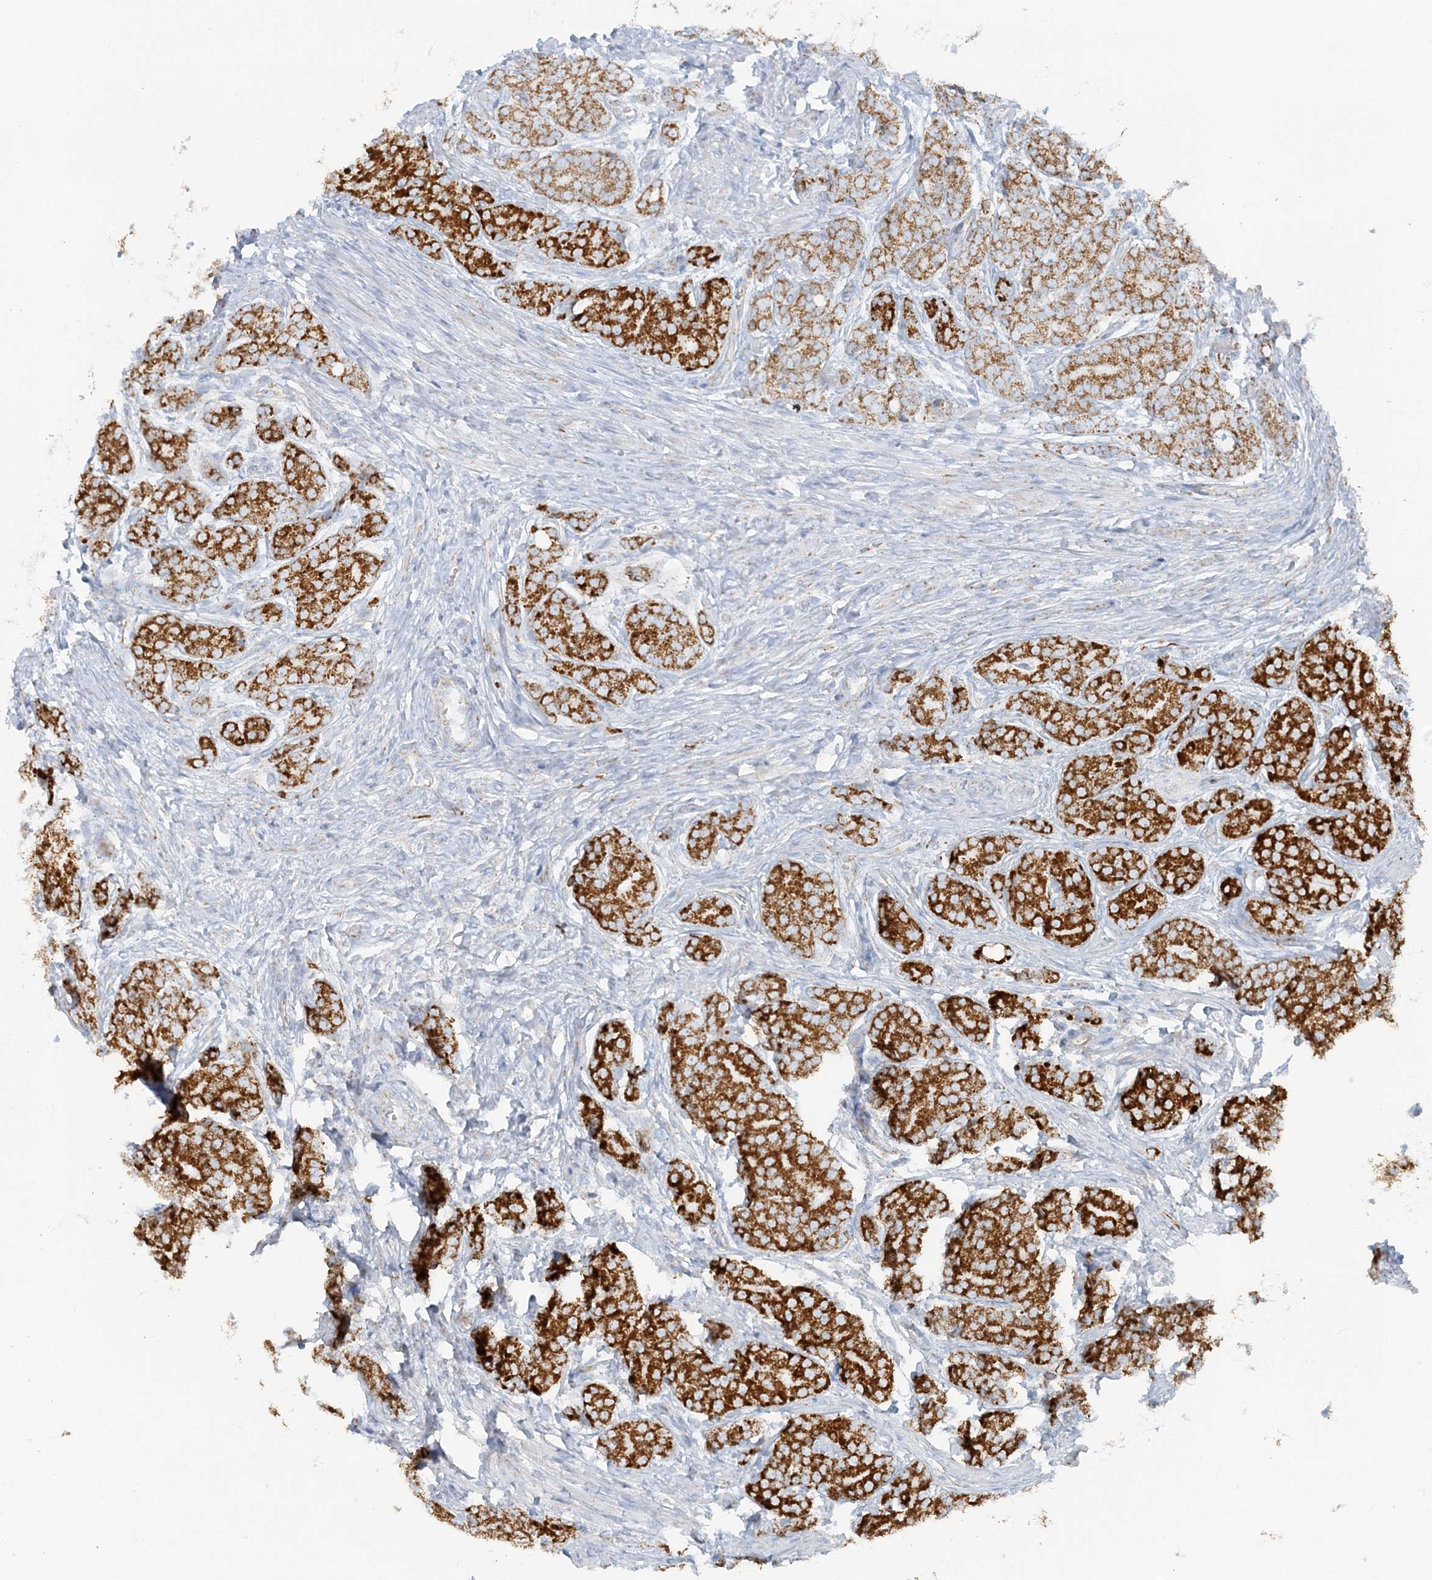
{"staining": {"intensity": "strong", "quantity": "25%-75%", "location": "cytoplasmic/membranous"}, "tissue": "prostate cancer", "cell_type": "Tumor cells", "image_type": "cancer", "snomed": [{"axis": "morphology", "description": "Adenocarcinoma, High grade"}, {"axis": "topography", "description": "Prostate"}], "caption": "Protein staining by immunohistochemistry (IHC) shows strong cytoplasmic/membranous expression in approximately 25%-75% of tumor cells in prostate cancer.", "gene": "PCCB", "patient": {"sex": "male", "age": 62}}